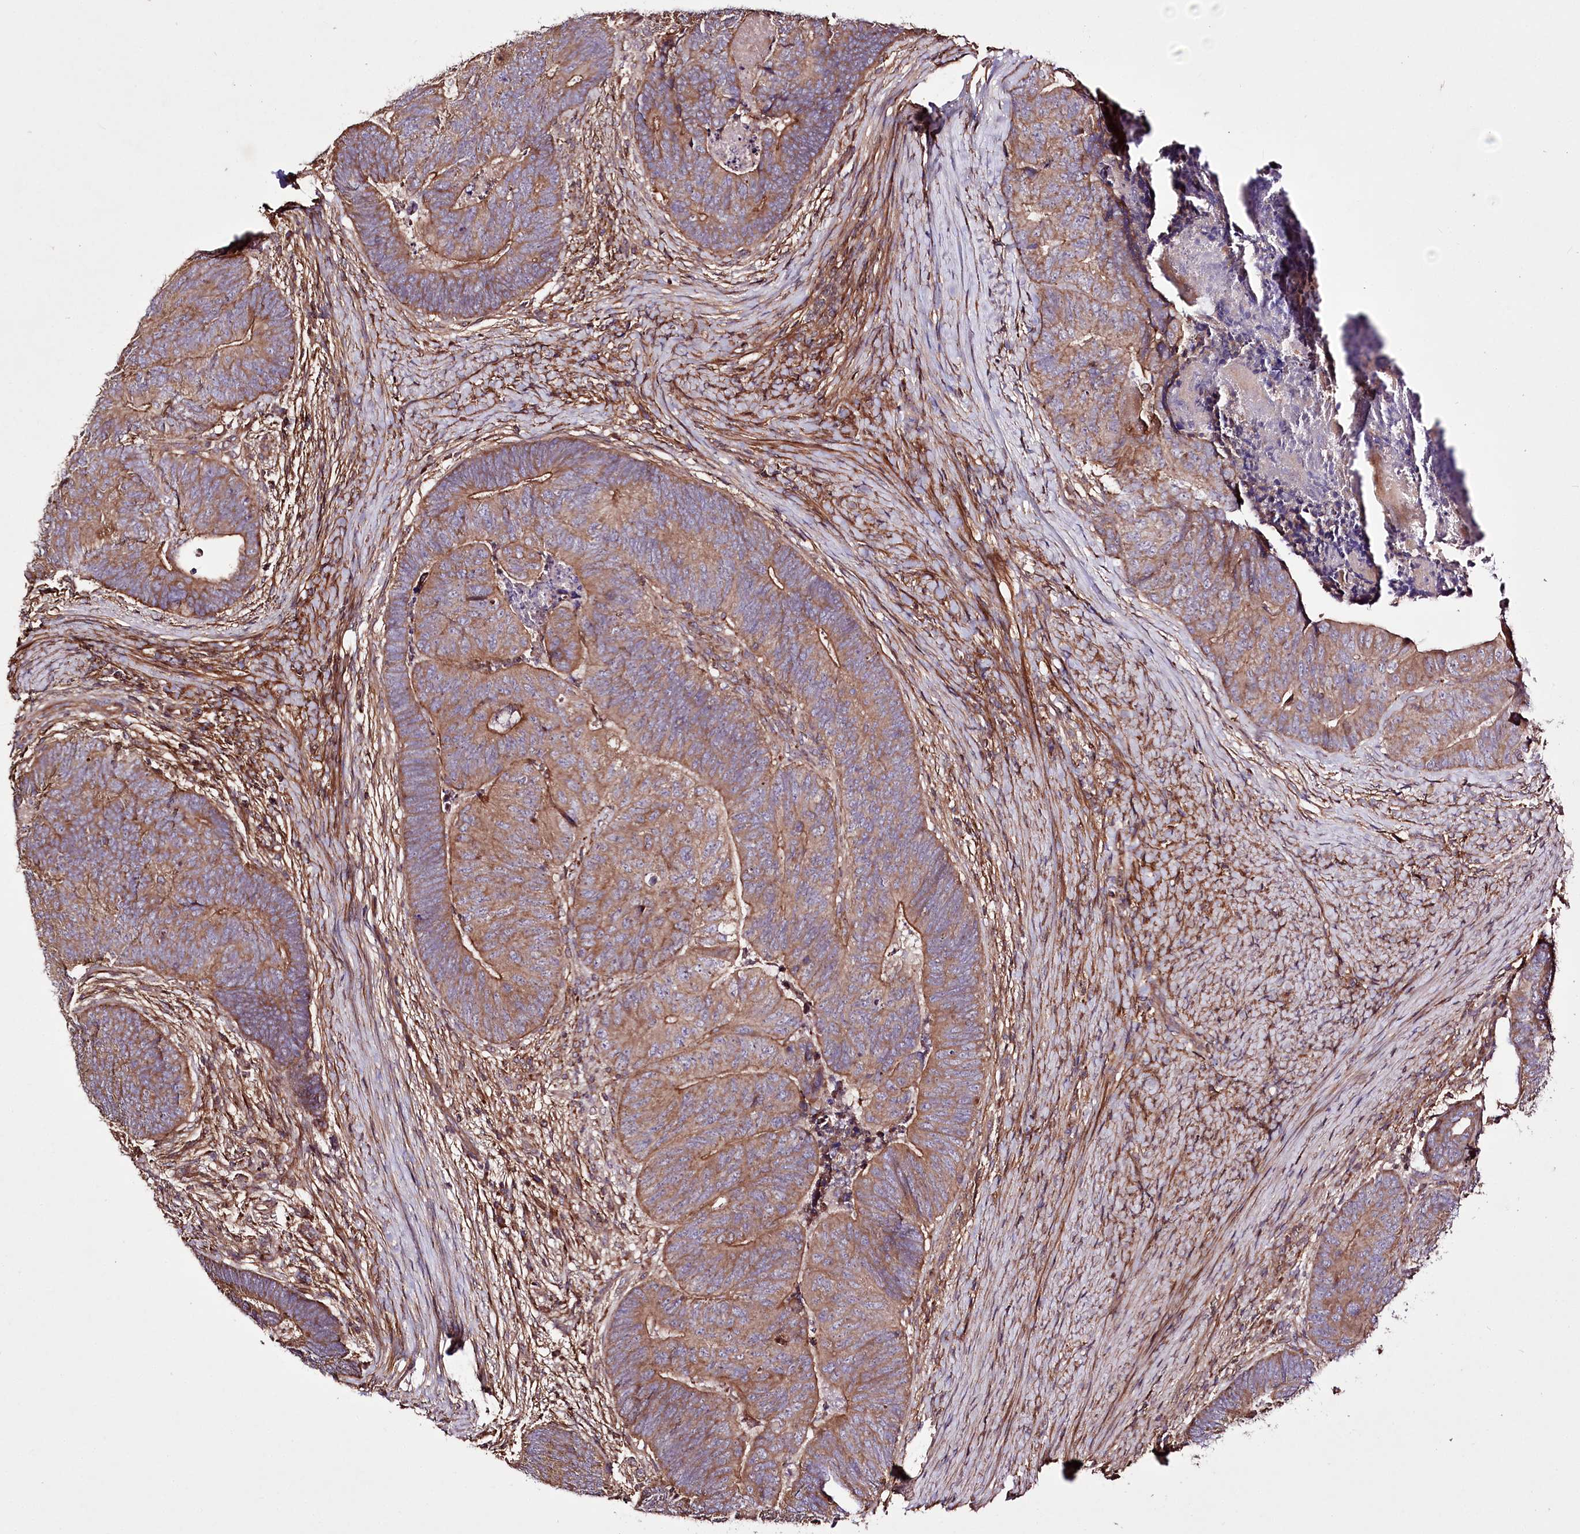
{"staining": {"intensity": "moderate", "quantity": ">75%", "location": "cytoplasmic/membranous"}, "tissue": "colorectal cancer", "cell_type": "Tumor cells", "image_type": "cancer", "snomed": [{"axis": "morphology", "description": "Adenocarcinoma, NOS"}, {"axis": "topography", "description": "Colon"}], "caption": "An image of colorectal cancer stained for a protein shows moderate cytoplasmic/membranous brown staining in tumor cells.", "gene": "WWC1", "patient": {"sex": "female", "age": 67}}